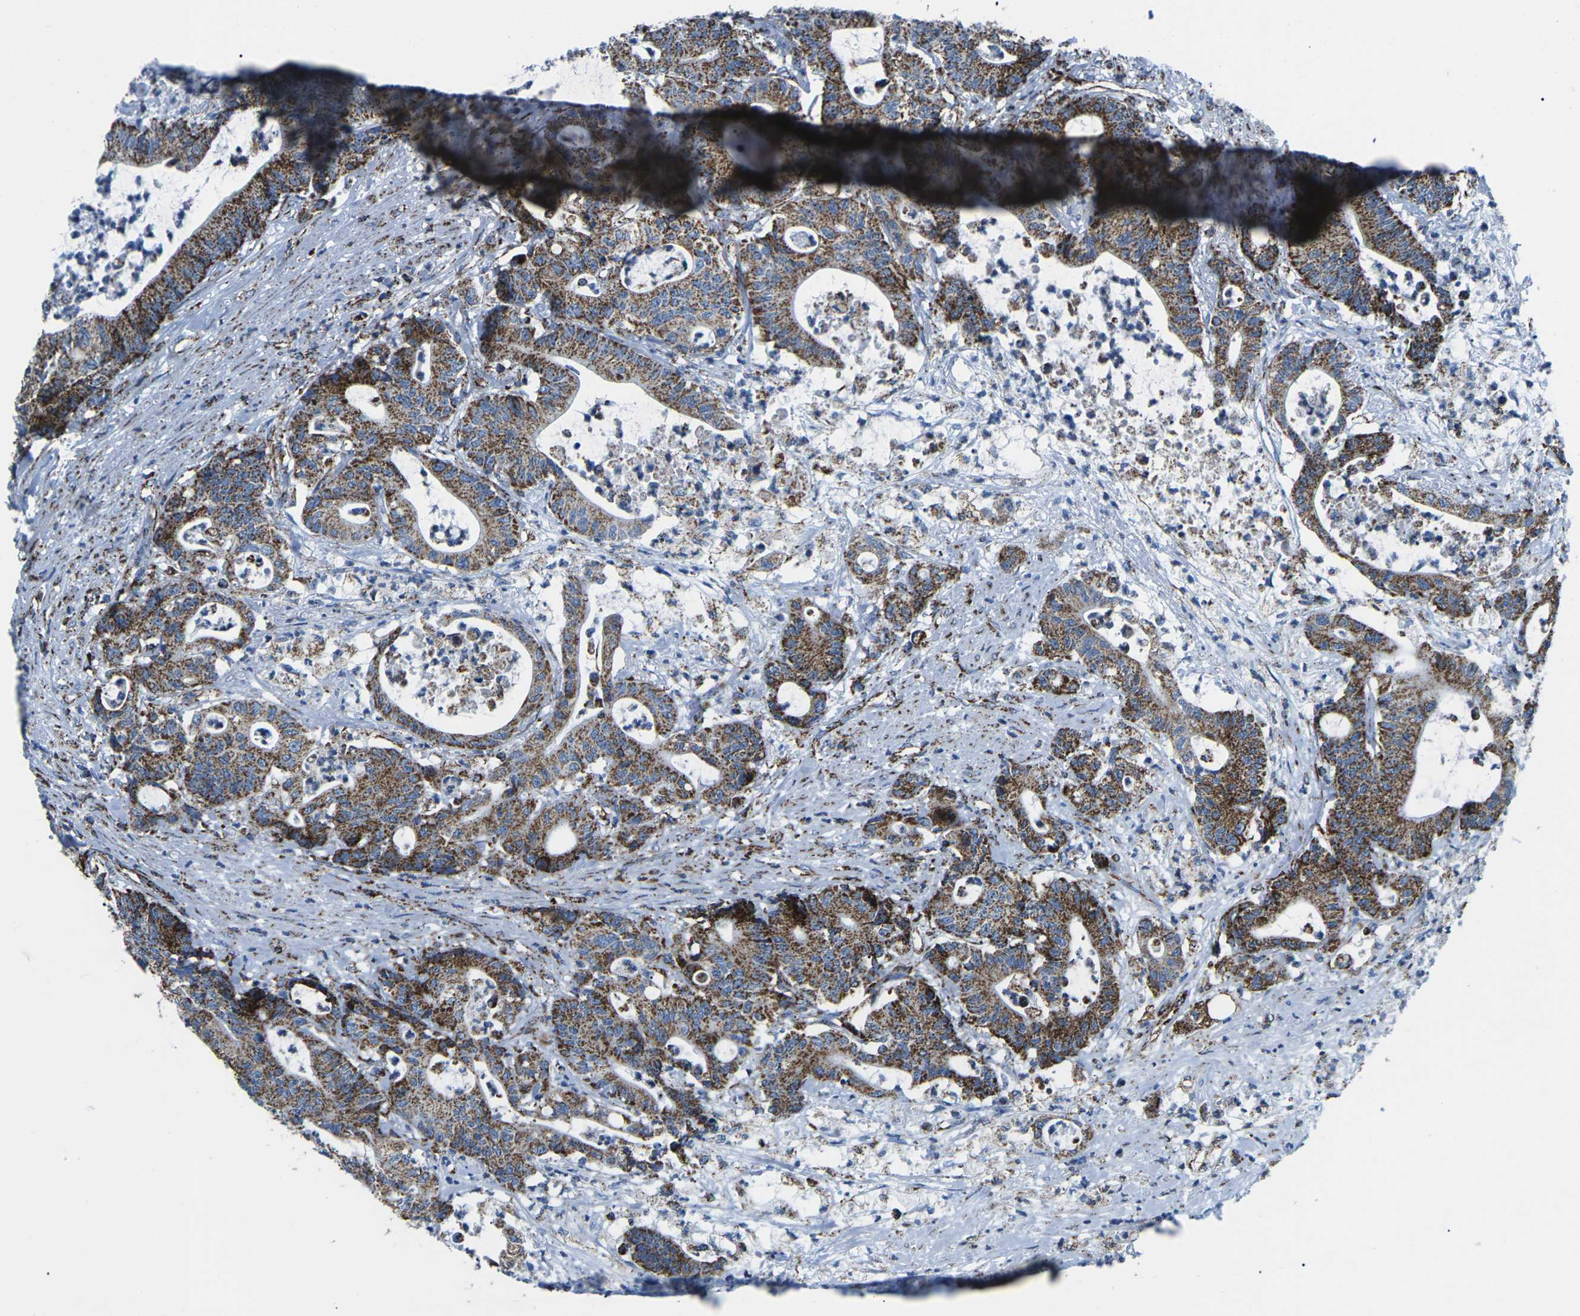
{"staining": {"intensity": "strong", "quantity": ">75%", "location": "cytoplasmic/membranous"}, "tissue": "colorectal cancer", "cell_type": "Tumor cells", "image_type": "cancer", "snomed": [{"axis": "morphology", "description": "Adenocarcinoma, NOS"}, {"axis": "topography", "description": "Colon"}], "caption": "Human colorectal cancer stained with a brown dye demonstrates strong cytoplasmic/membranous positive staining in about >75% of tumor cells.", "gene": "MT-CO2", "patient": {"sex": "female", "age": 84}}